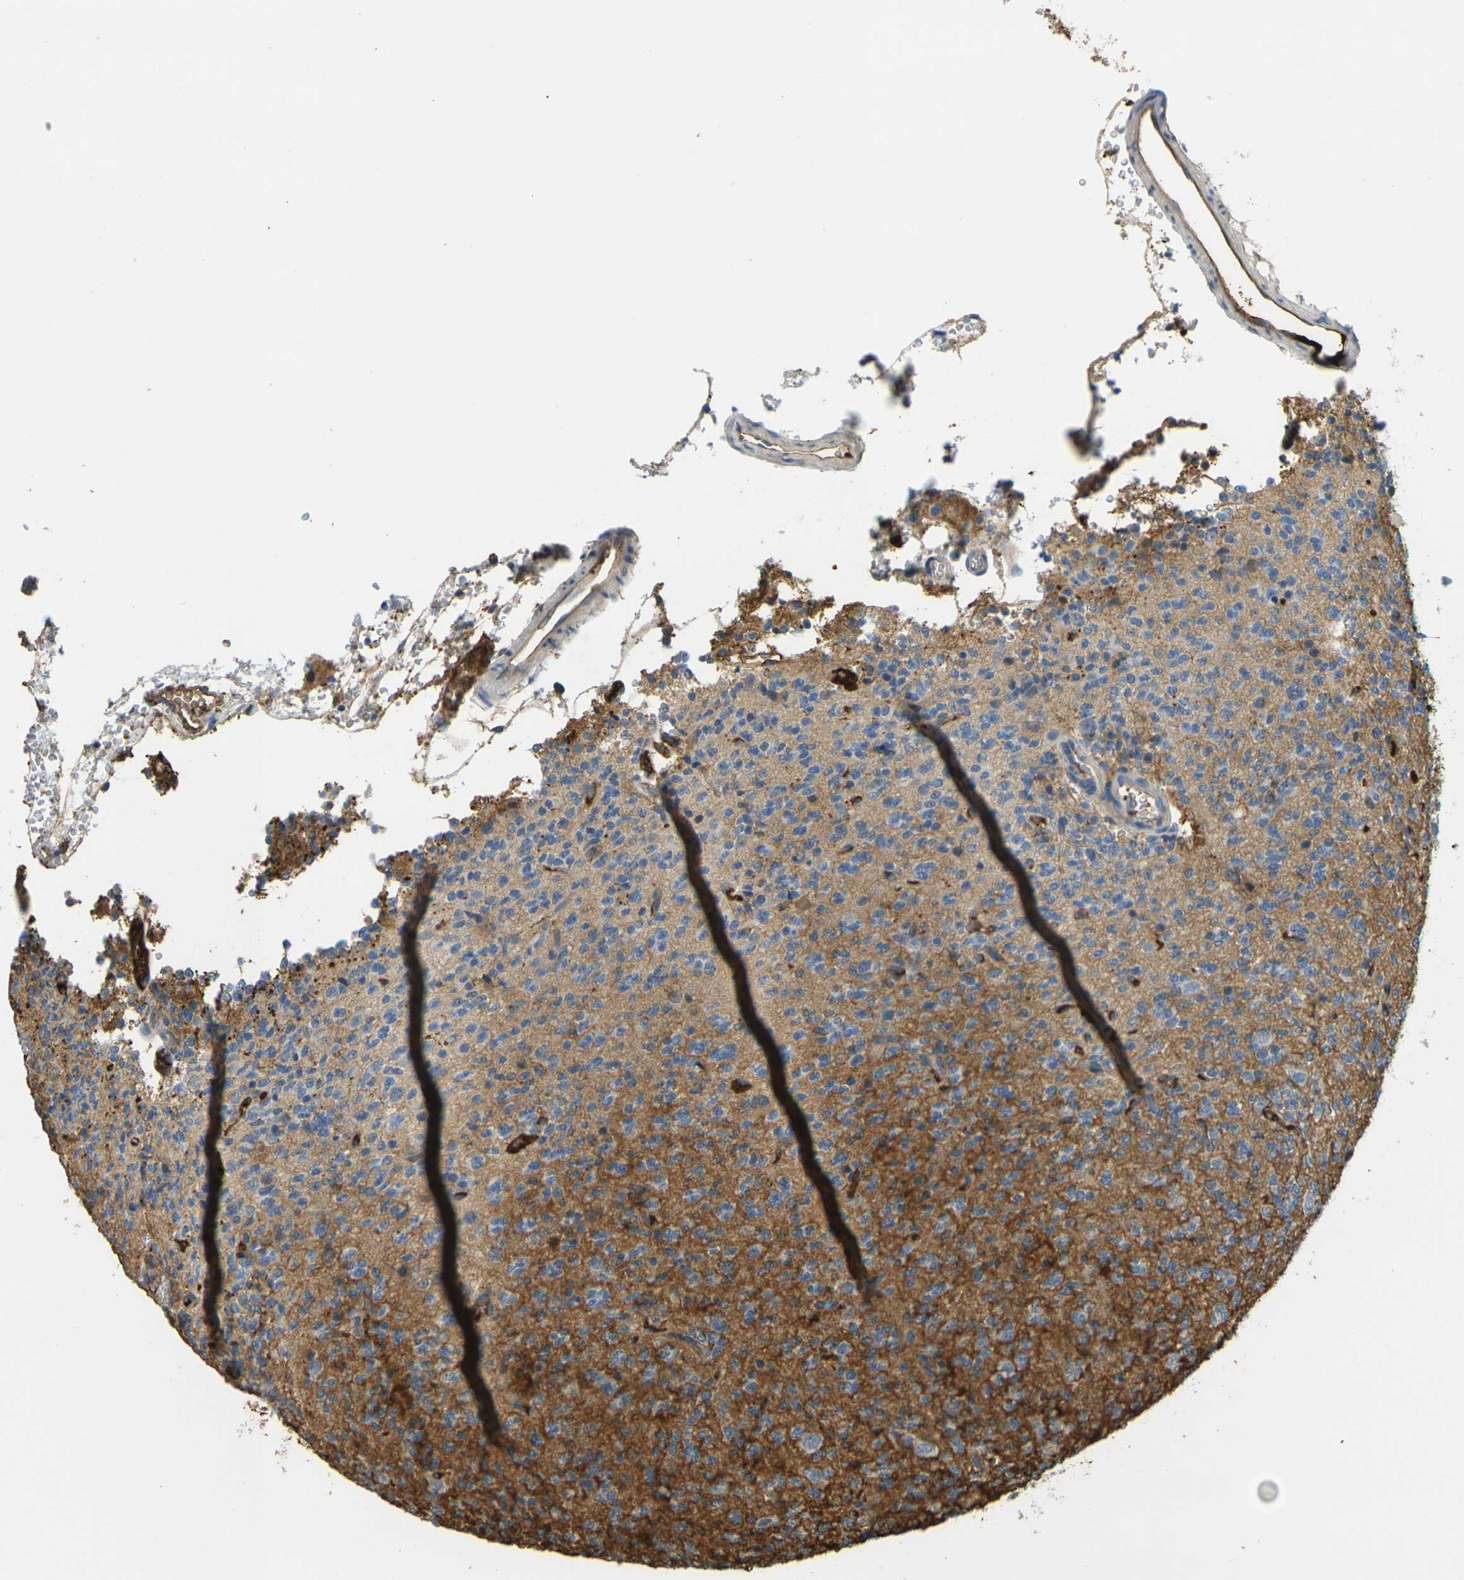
{"staining": {"intensity": "negative", "quantity": "none", "location": "none"}, "tissue": "glioma", "cell_type": "Tumor cells", "image_type": "cancer", "snomed": [{"axis": "morphology", "description": "Glioma, malignant, Low grade"}, {"axis": "topography", "description": "Brain"}], "caption": "Photomicrograph shows no protein positivity in tumor cells of malignant low-grade glioma tissue.", "gene": "PLCD1", "patient": {"sex": "male", "age": 38}}